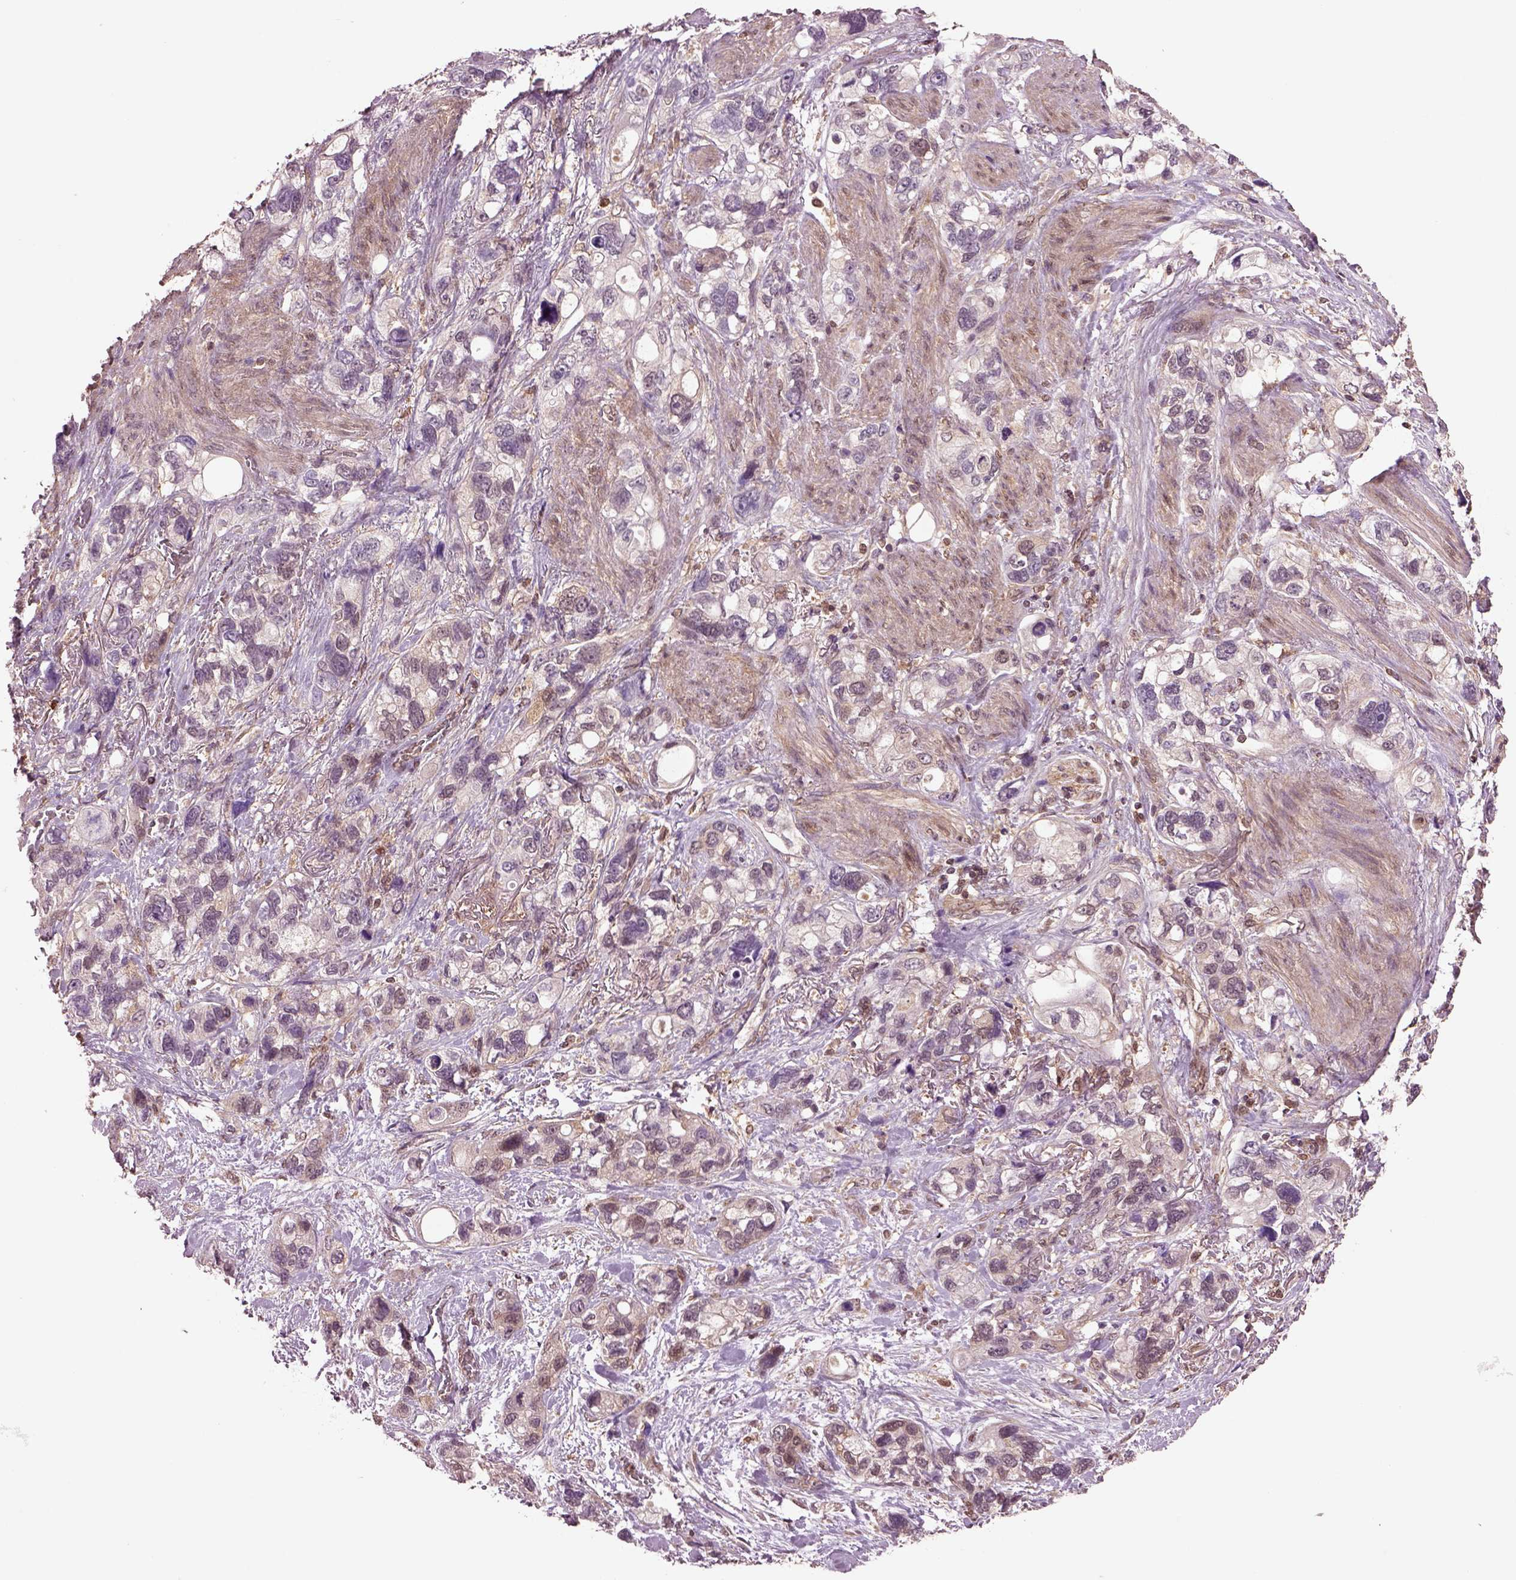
{"staining": {"intensity": "negative", "quantity": "none", "location": "none"}, "tissue": "stomach cancer", "cell_type": "Tumor cells", "image_type": "cancer", "snomed": [{"axis": "morphology", "description": "Adenocarcinoma, NOS"}, {"axis": "topography", "description": "Stomach, upper"}], "caption": "Histopathology image shows no protein expression in tumor cells of stomach cancer (adenocarcinoma) tissue.", "gene": "MDP1", "patient": {"sex": "female", "age": 81}}